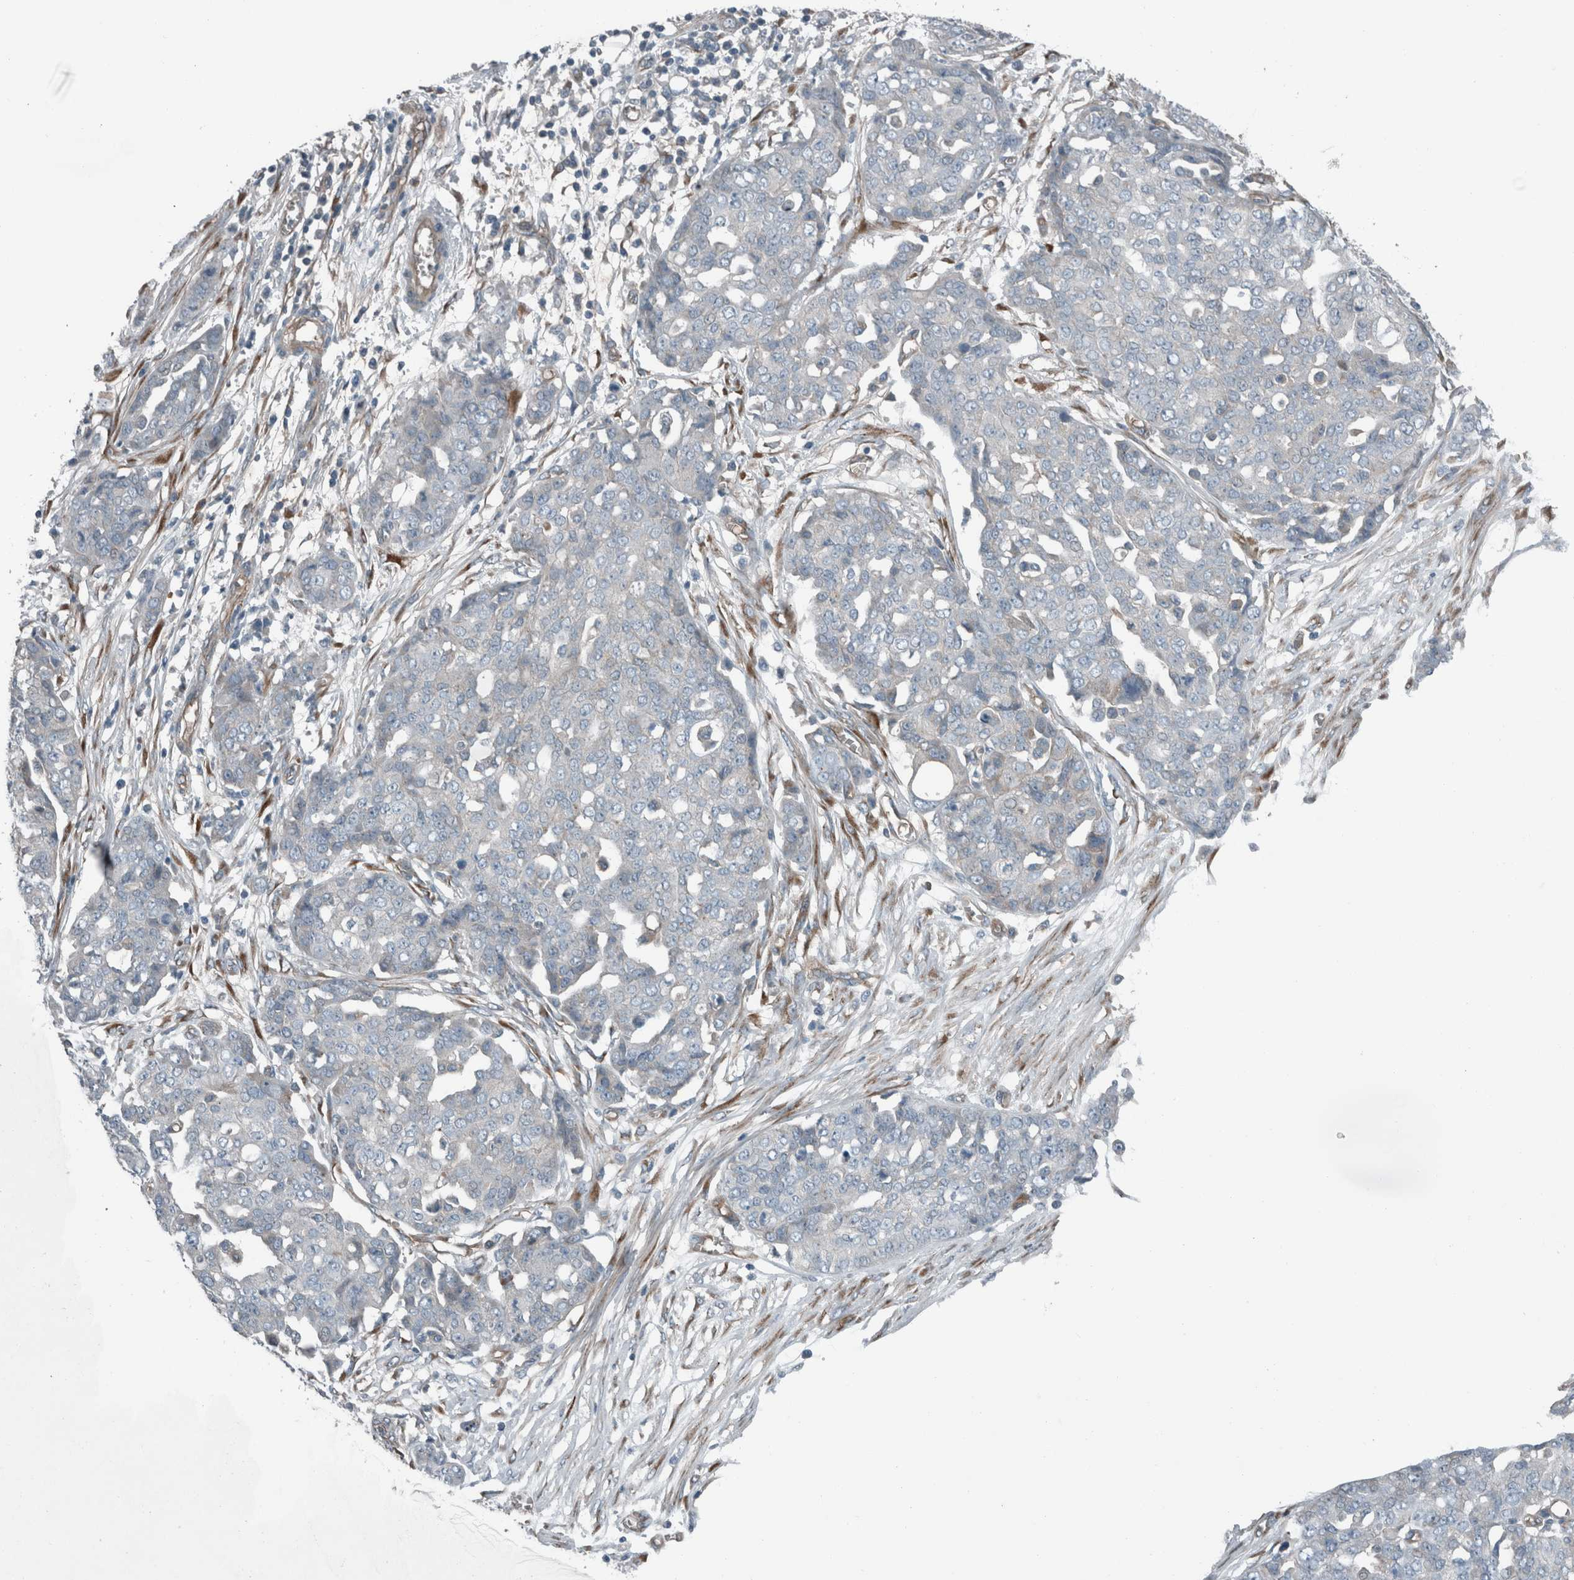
{"staining": {"intensity": "negative", "quantity": "none", "location": "none"}, "tissue": "ovarian cancer", "cell_type": "Tumor cells", "image_type": "cancer", "snomed": [{"axis": "morphology", "description": "Cystadenocarcinoma, serous, NOS"}, {"axis": "topography", "description": "Soft tissue"}, {"axis": "topography", "description": "Ovary"}], "caption": "An IHC micrograph of serous cystadenocarcinoma (ovarian) is shown. There is no staining in tumor cells of serous cystadenocarcinoma (ovarian).", "gene": "GLT8D2", "patient": {"sex": "female", "age": 57}}